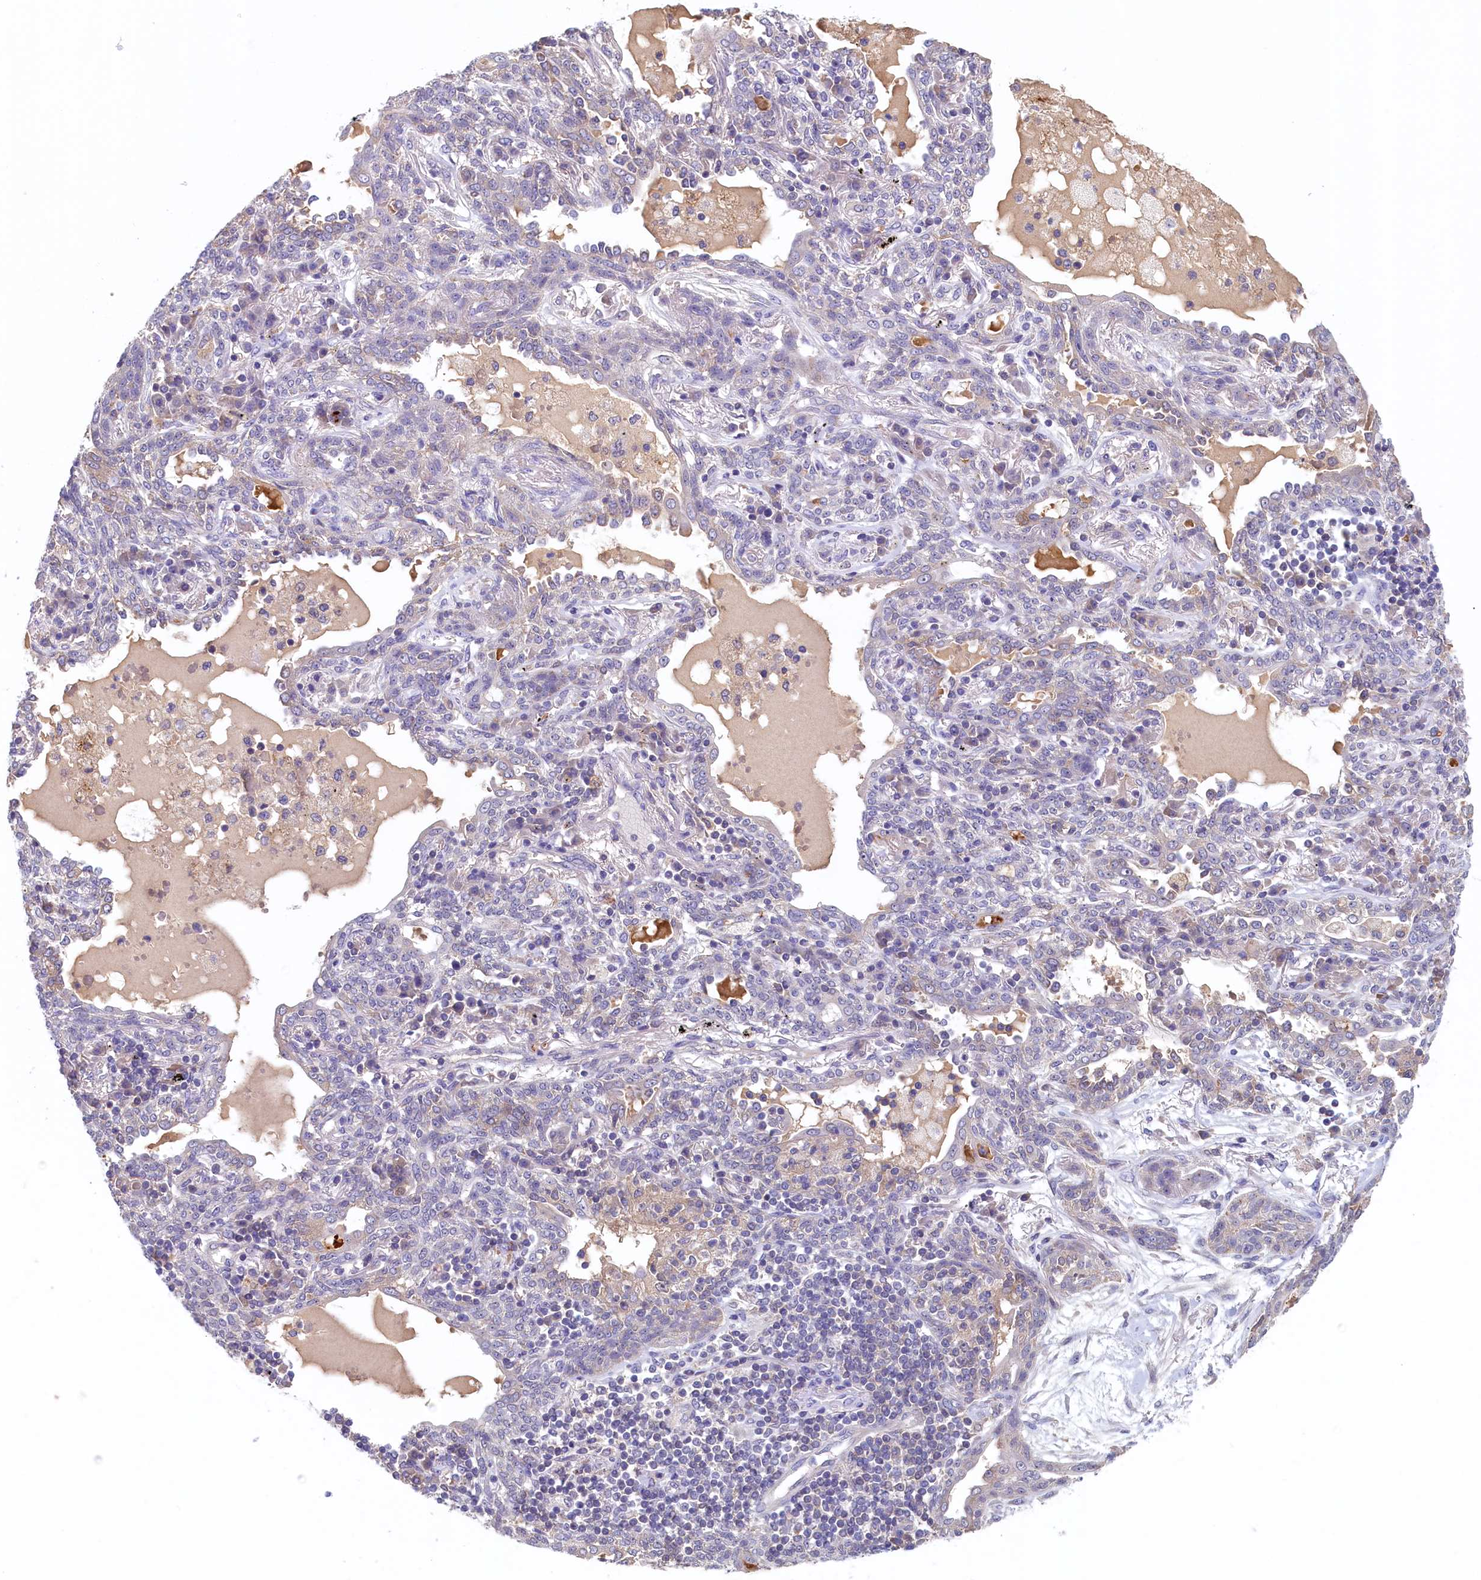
{"staining": {"intensity": "negative", "quantity": "none", "location": "none"}, "tissue": "lung cancer", "cell_type": "Tumor cells", "image_type": "cancer", "snomed": [{"axis": "morphology", "description": "Squamous cell carcinoma, NOS"}, {"axis": "topography", "description": "Lung"}], "caption": "High power microscopy image of an IHC histopathology image of squamous cell carcinoma (lung), revealing no significant expression in tumor cells.", "gene": "NUBP2", "patient": {"sex": "female", "age": 70}}